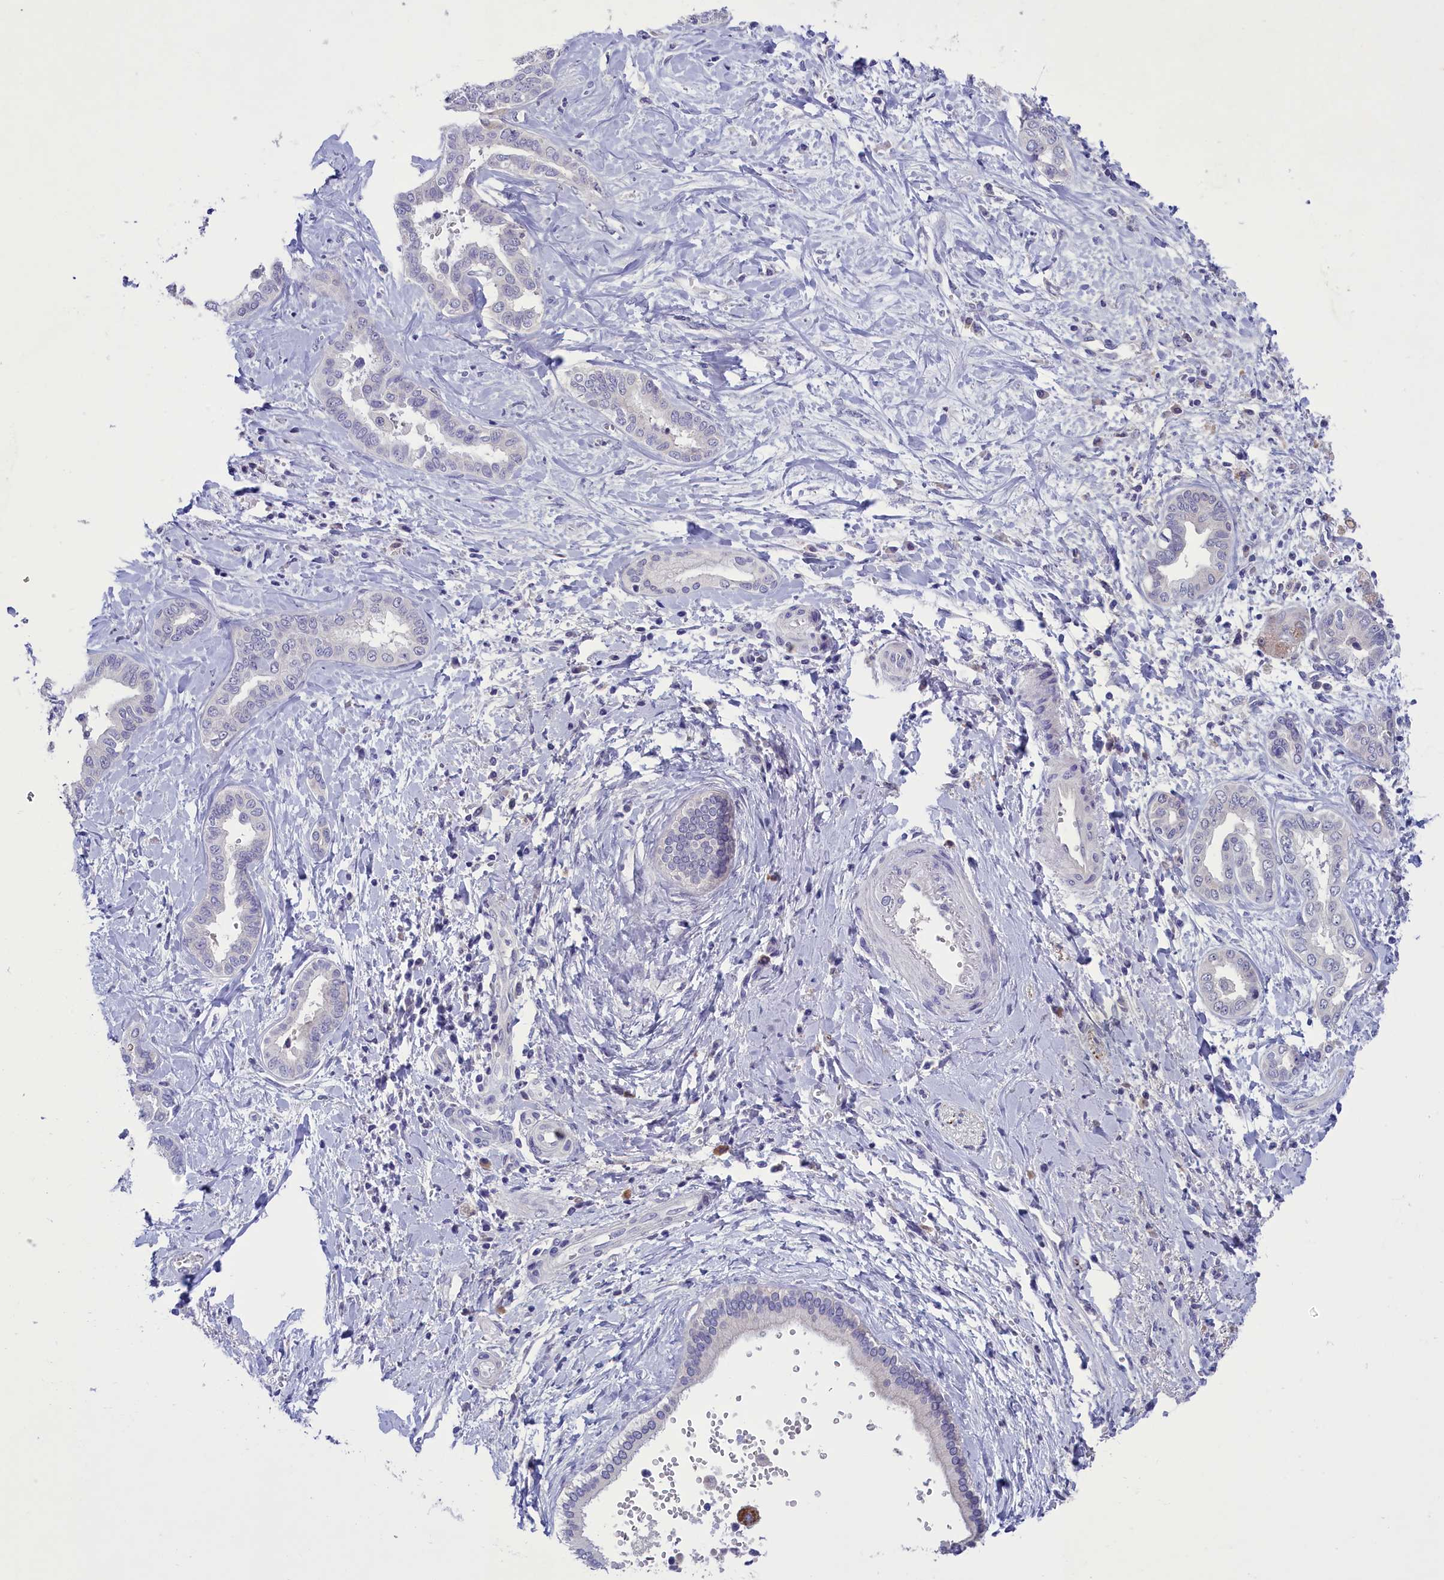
{"staining": {"intensity": "negative", "quantity": "none", "location": "none"}, "tissue": "liver cancer", "cell_type": "Tumor cells", "image_type": "cancer", "snomed": [{"axis": "morphology", "description": "Cholangiocarcinoma"}, {"axis": "topography", "description": "Liver"}], "caption": "High magnification brightfield microscopy of liver cancer stained with DAB (3,3'-diaminobenzidine) (brown) and counterstained with hematoxylin (blue): tumor cells show no significant staining.", "gene": "ENPP6", "patient": {"sex": "female", "age": 77}}